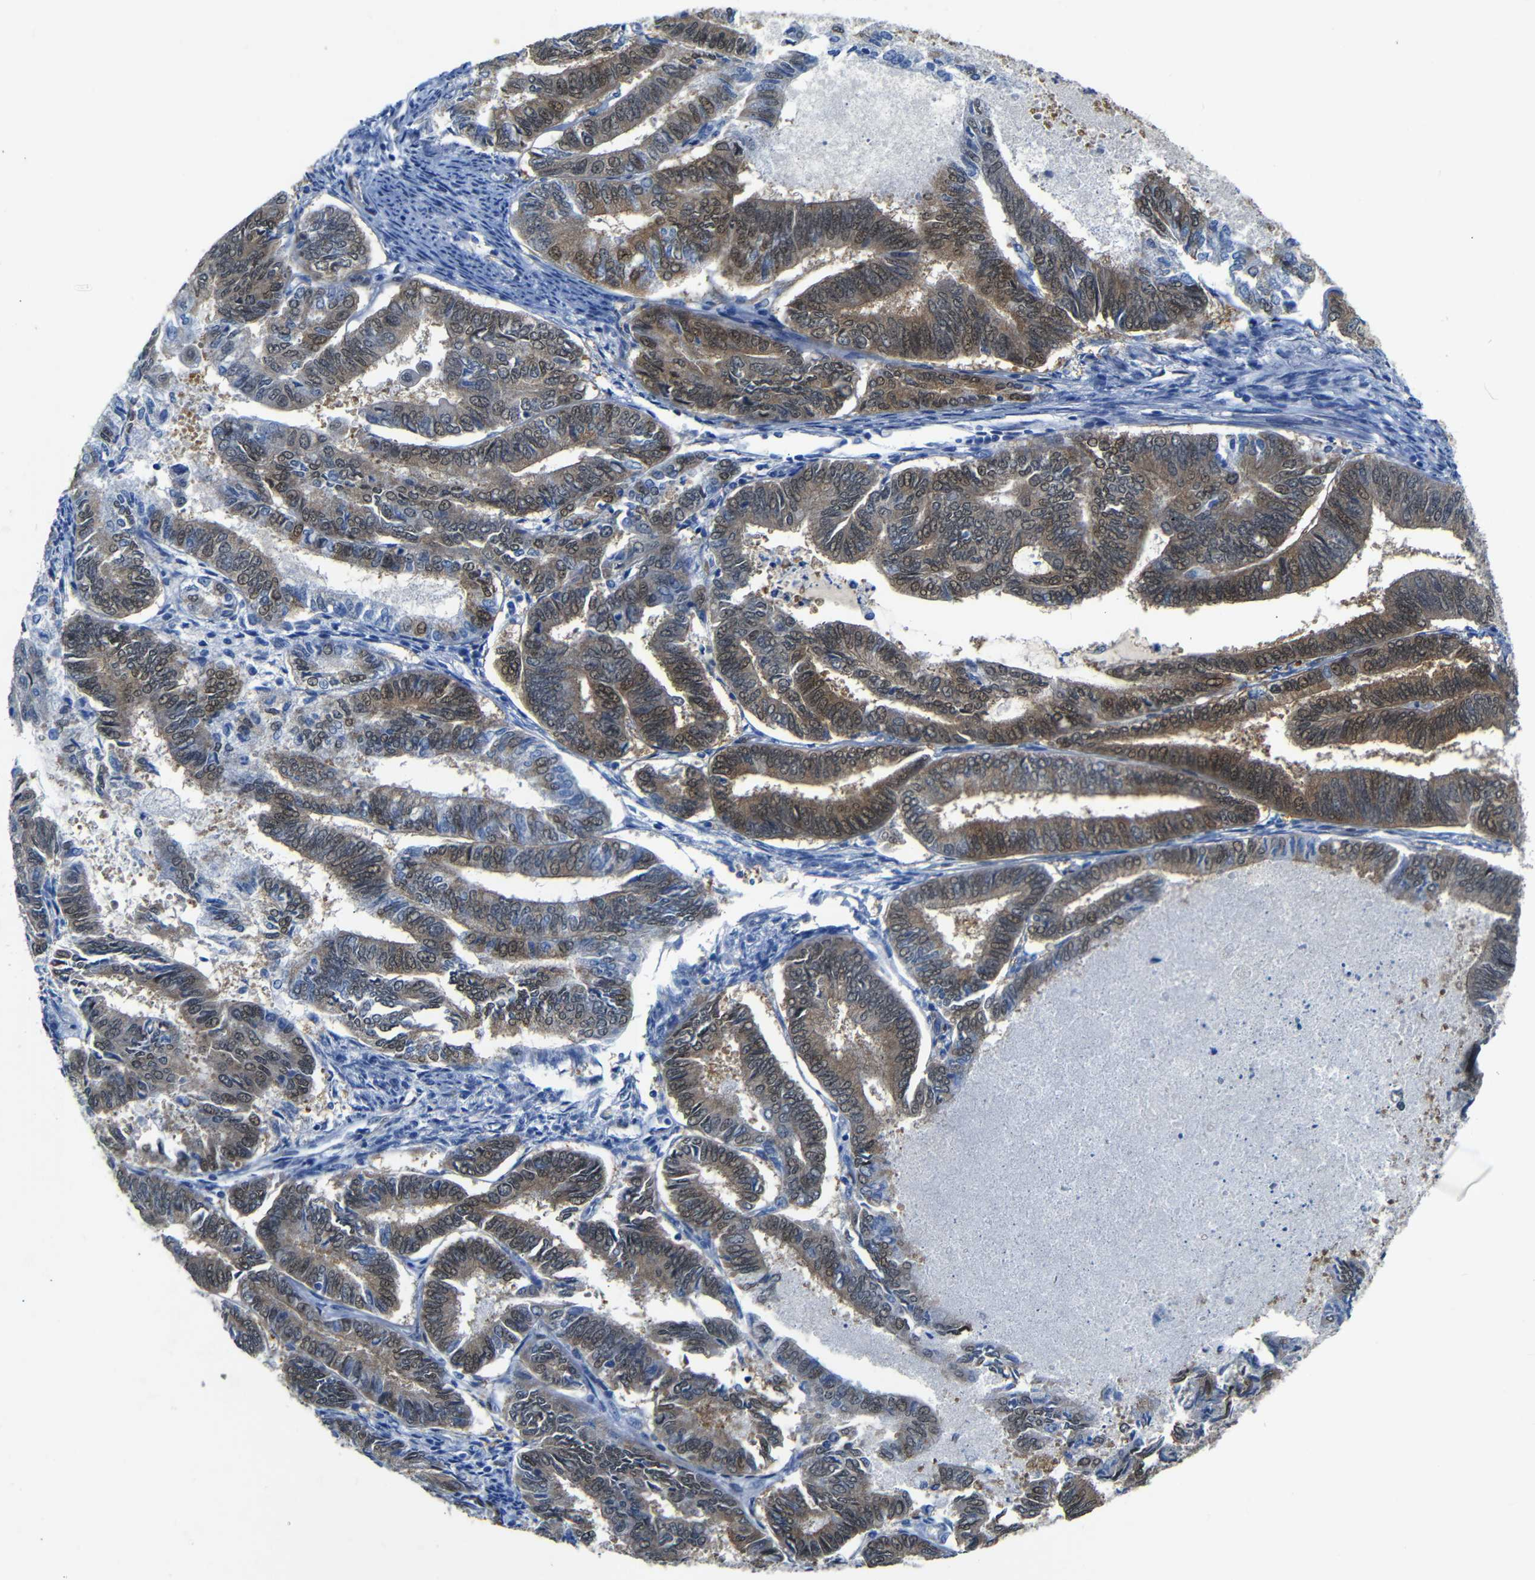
{"staining": {"intensity": "moderate", "quantity": ">75%", "location": "cytoplasmic/membranous,nuclear"}, "tissue": "endometrial cancer", "cell_type": "Tumor cells", "image_type": "cancer", "snomed": [{"axis": "morphology", "description": "Adenocarcinoma, NOS"}, {"axis": "topography", "description": "Endometrium"}], "caption": "Tumor cells exhibit moderate cytoplasmic/membranous and nuclear staining in about >75% of cells in endometrial cancer (adenocarcinoma). (DAB (3,3'-diaminobenzidine) = brown stain, brightfield microscopy at high magnification).", "gene": "YAP1", "patient": {"sex": "female", "age": 86}}